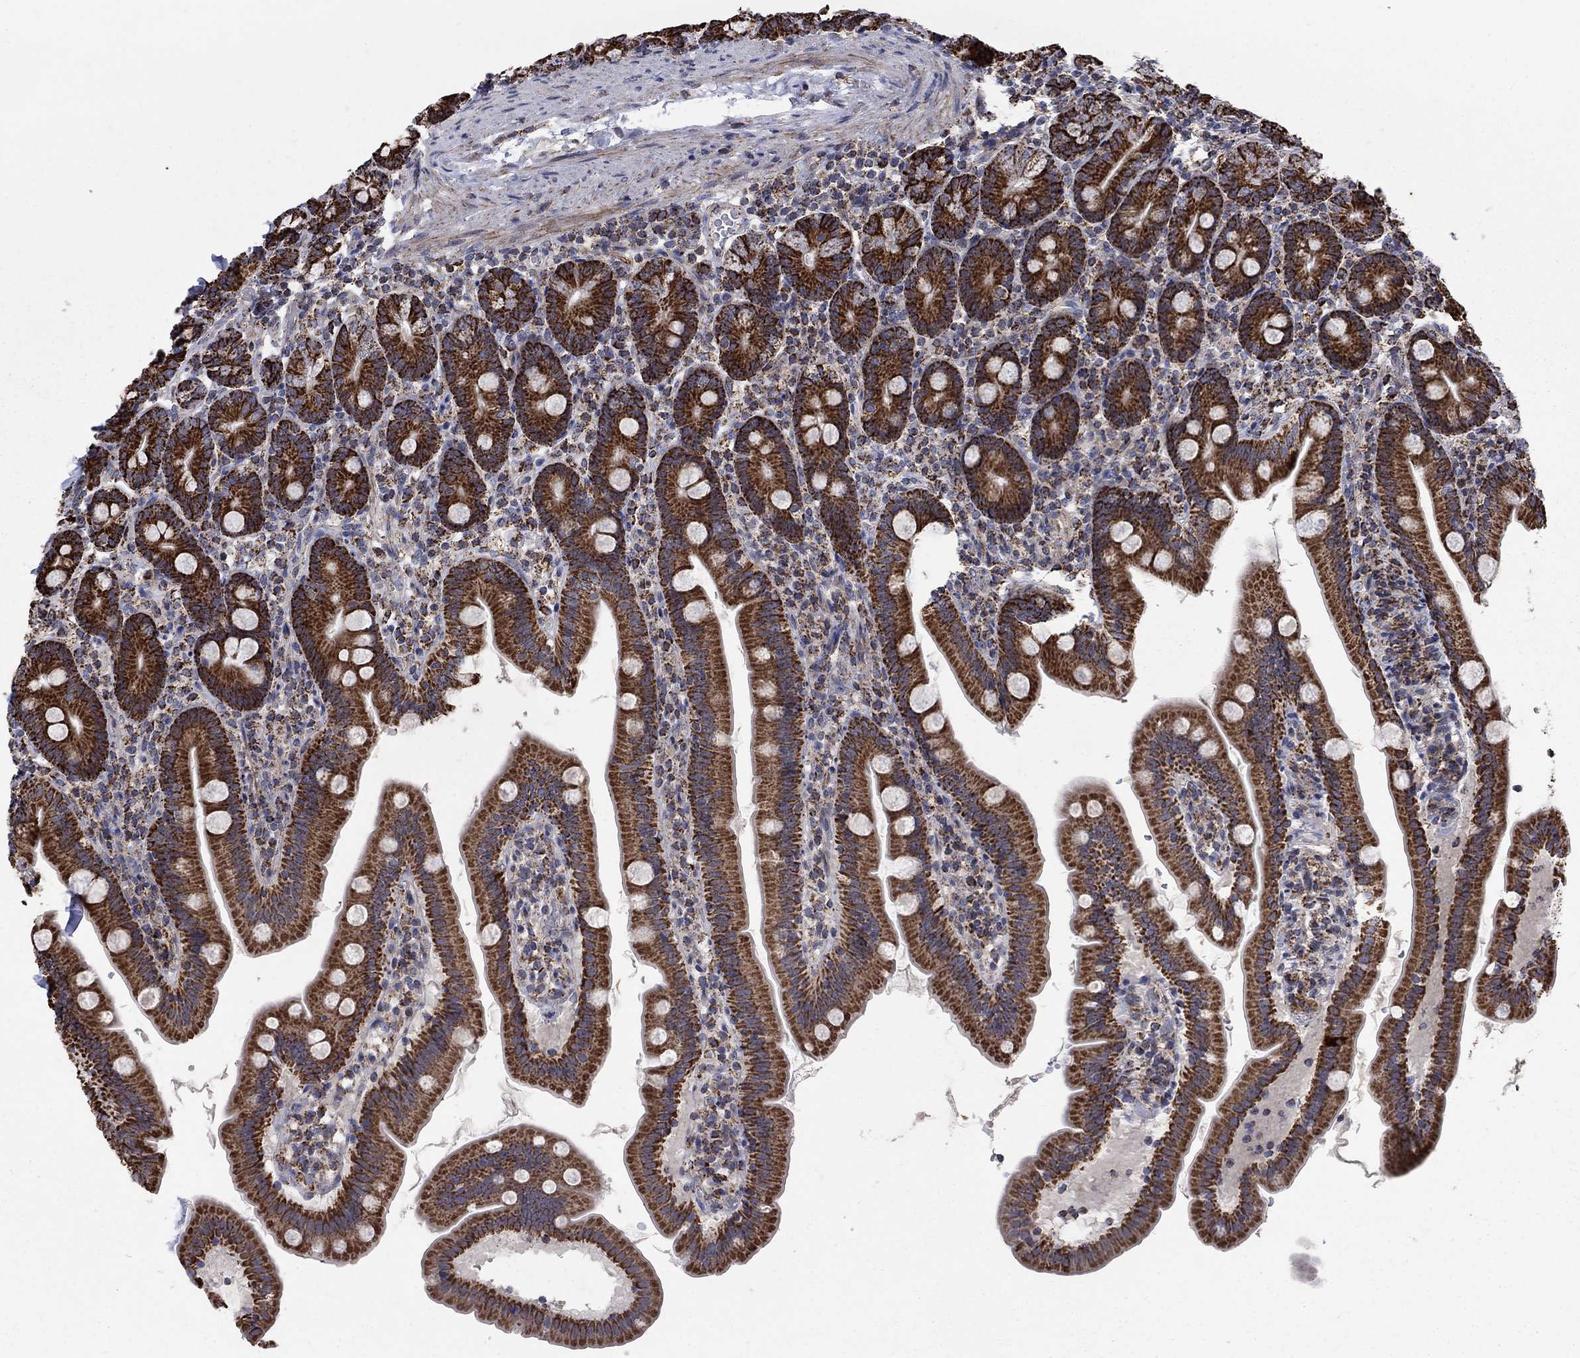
{"staining": {"intensity": "strong", "quantity": ">75%", "location": "cytoplasmic/membranous"}, "tissue": "duodenum", "cell_type": "Glandular cells", "image_type": "normal", "snomed": [{"axis": "morphology", "description": "Normal tissue, NOS"}, {"axis": "topography", "description": "Duodenum"}], "caption": "Normal duodenum demonstrates strong cytoplasmic/membranous staining in about >75% of glandular cells, visualized by immunohistochemistry.", "gene": "MOAP1", "patient": {"sex": "female", "age": 67}}